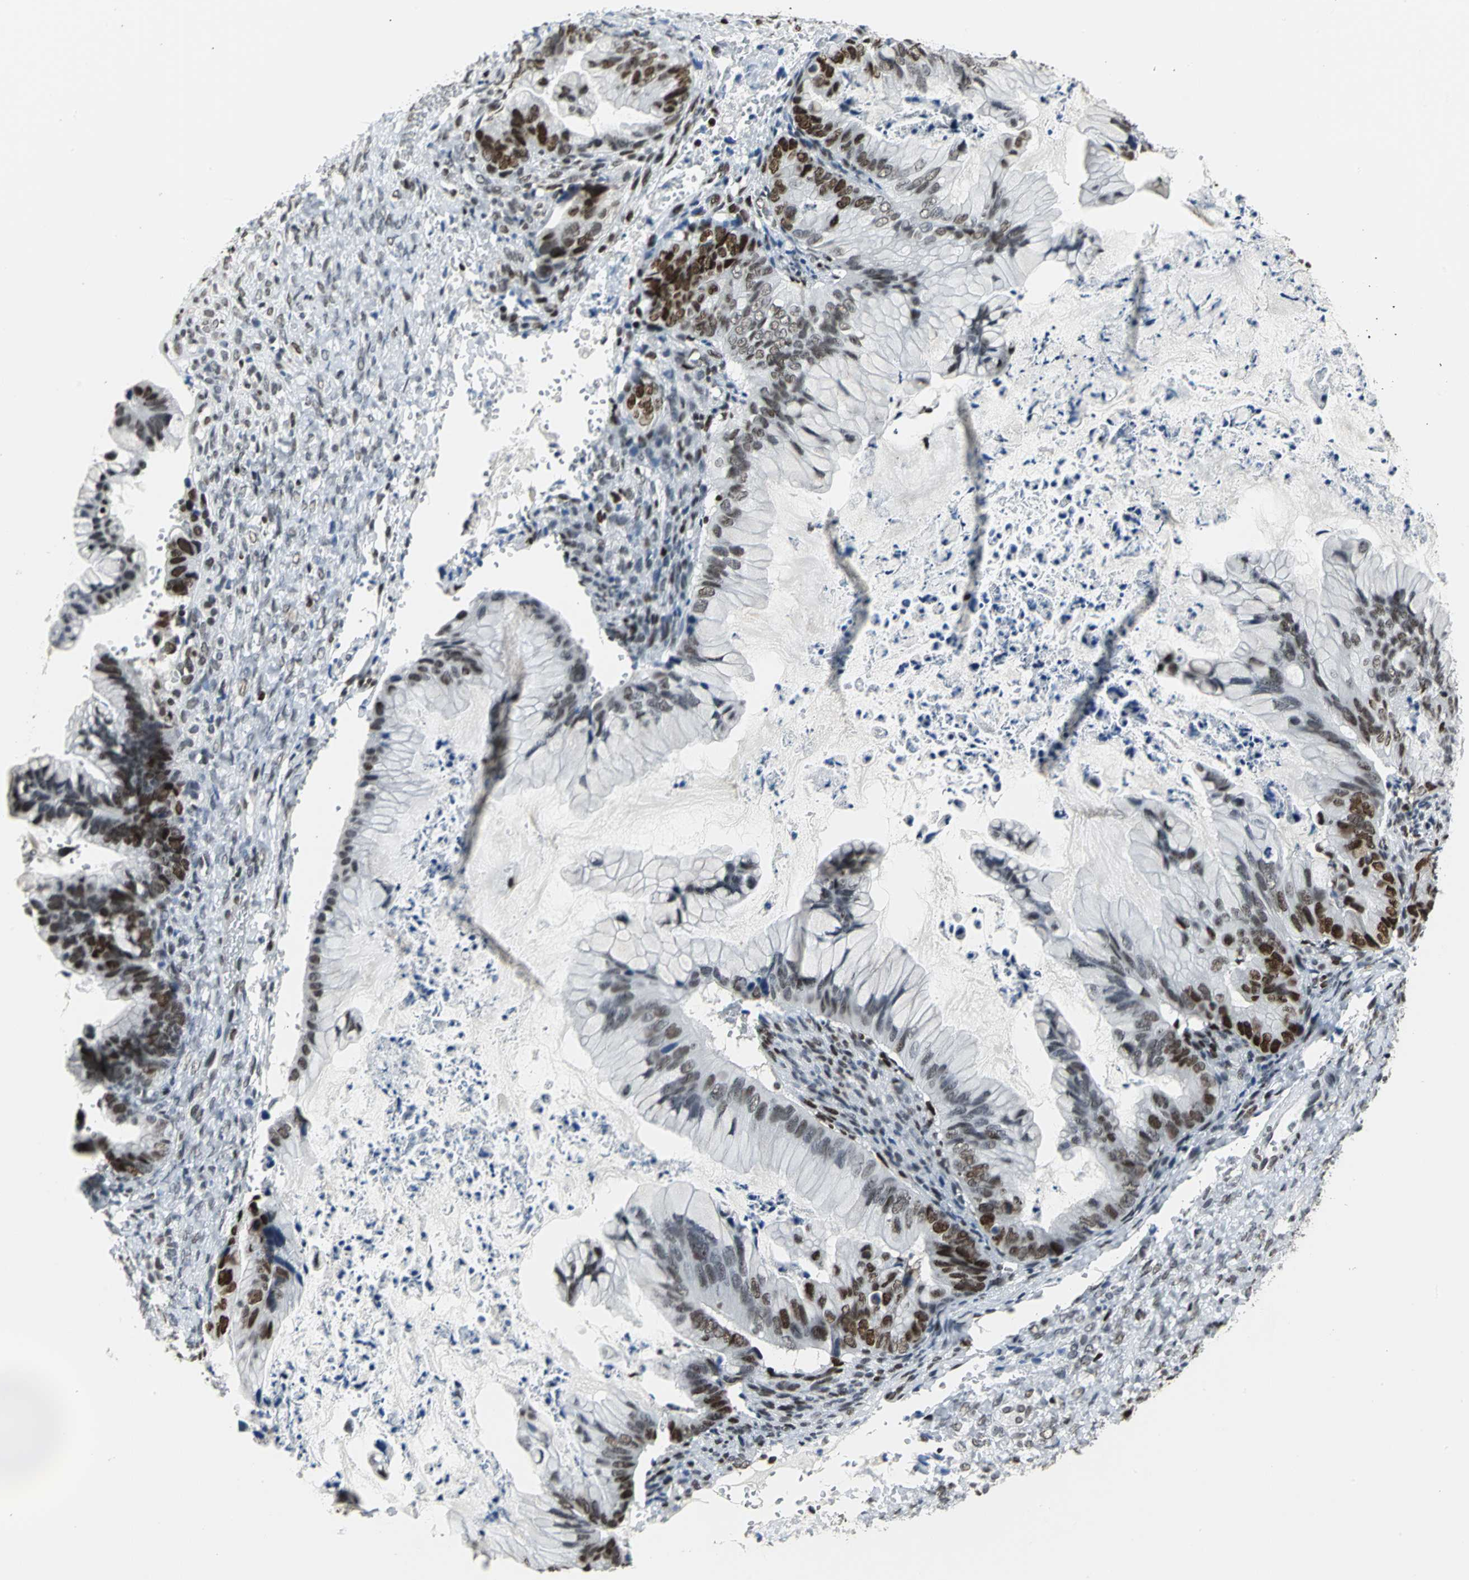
{"staining": {"intensity": "strong", "quantity": "25%-75%", "location": "nuclear"}, "tissue": "ovarian cancer", "cell_type": "Tumor cells", "image_type": "cancer", "snomed": [{"axis": "morphology", "description": "Cystadenocarcinoma, mucinous, NOS"}, {"axis": "topography", "description": "Ovary"}], "caption": "Immunohistochemistry (IHC) of mucinous cystadenocarcinoma (ovarian) exhibits high levels of strong nuclear expression in approximately 25%-75% of tumor cells. The staining was performed using DAB (3,3'-diaminobenzidine) to visualize the protein expression in brown, while the nuclei were stained in blue with hematoxylin (Magnification: 20x).", "gene": "HNRNPD", "patient": {"sex": "female", "age": 36}}